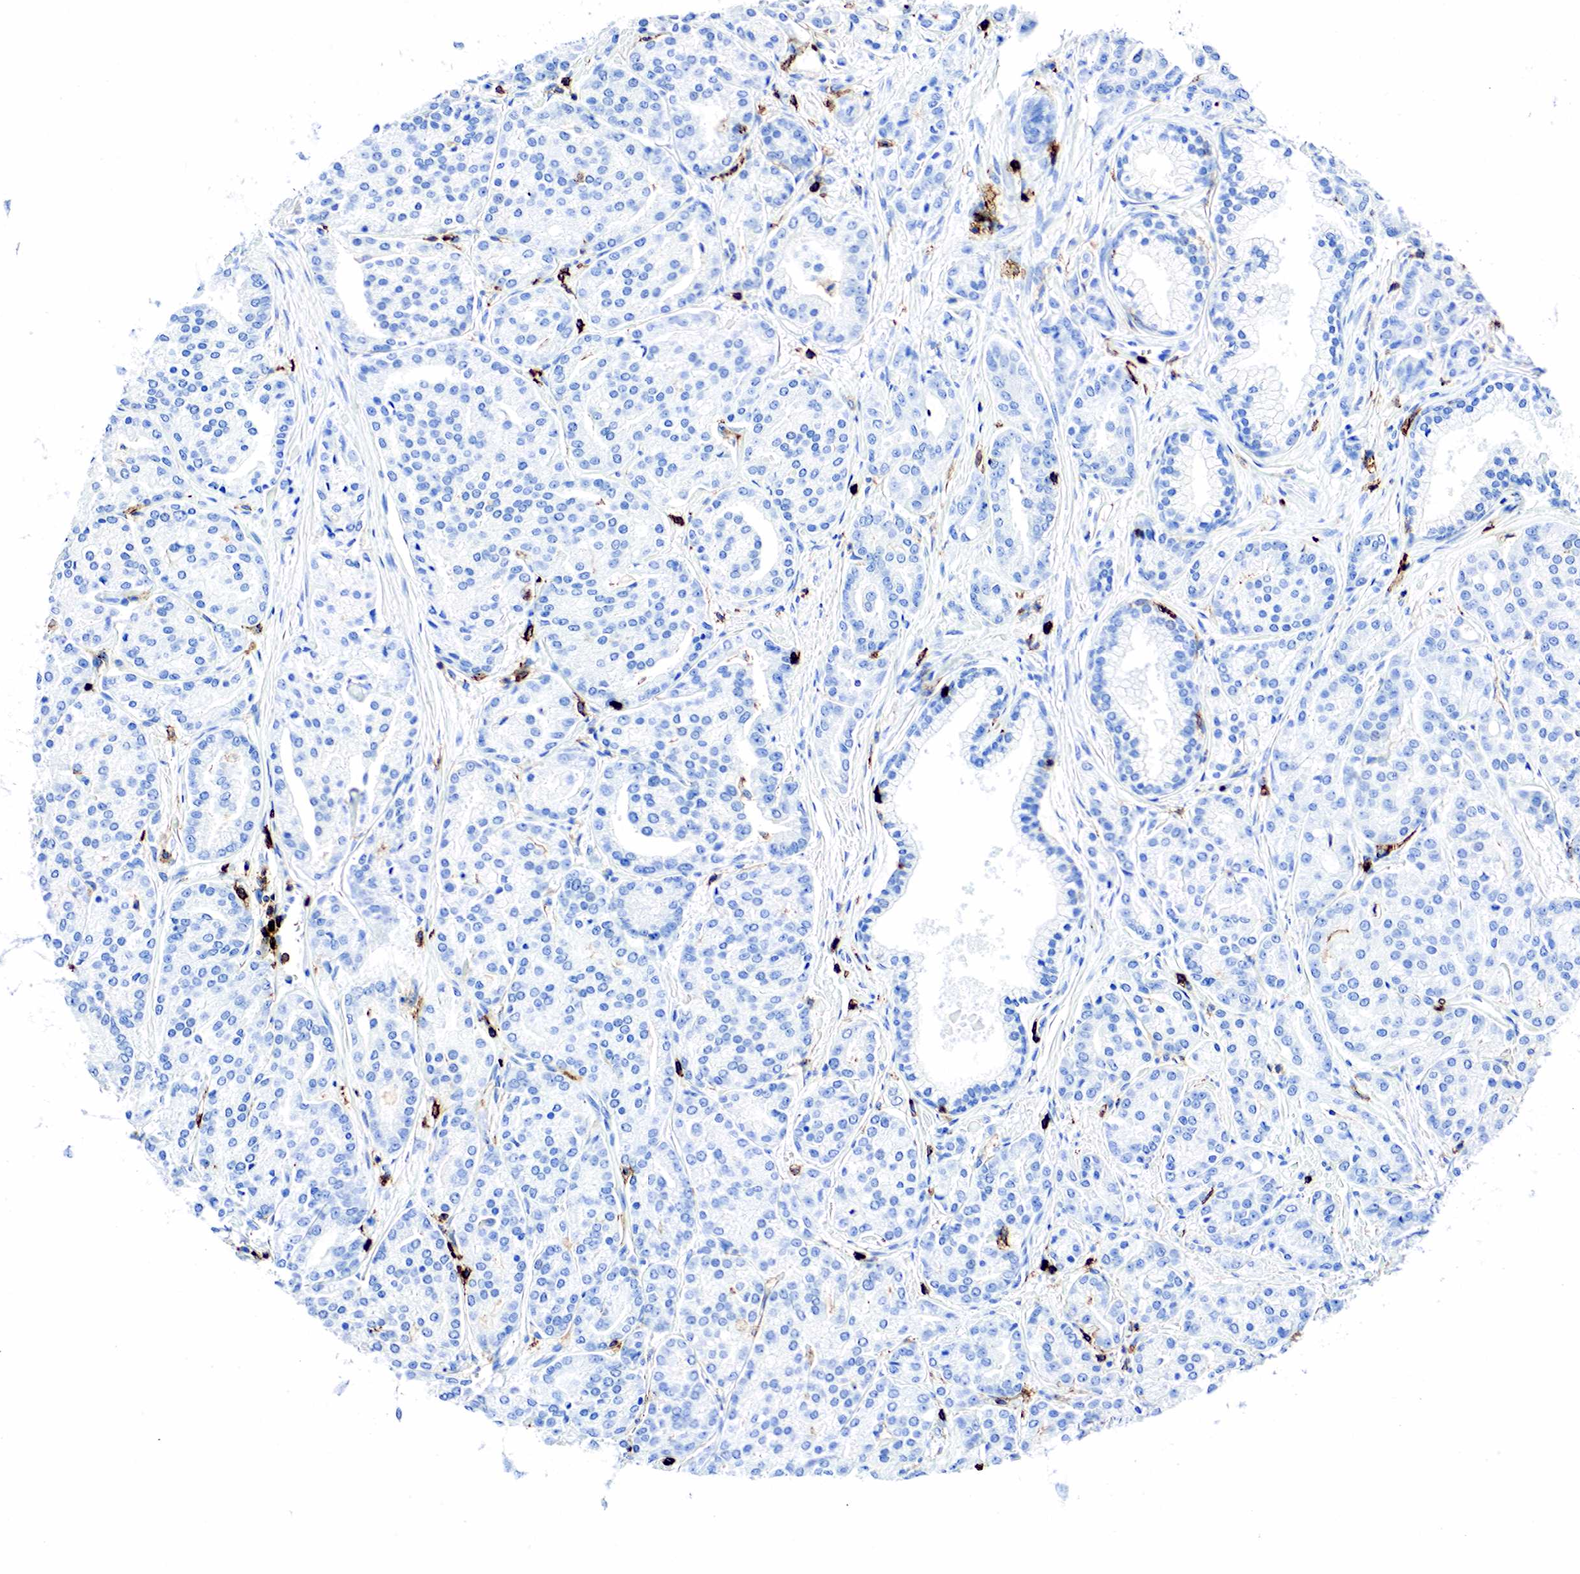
{"staining": {"intensity": "negative", "quantity": "none", "location": "none"}, "tissue": "prostate cancer", "cell_type": "Tumor cells", "image_type": "cancer", "snomed": [{"axis": "morphology", "description": "Adenocarcinoma, High grade"}, {"axis": "topography", "description": "Prostate"}], "caption": "High power microscopy micrograph of an immunohistochemistry (IHC) photomicrograph of adenocarcinoma (high-grade) (prostate), revealing no significant positivity in tumor cells.", "gene": "PTPRC", "patient": {"sex": "male", "age": 64}}